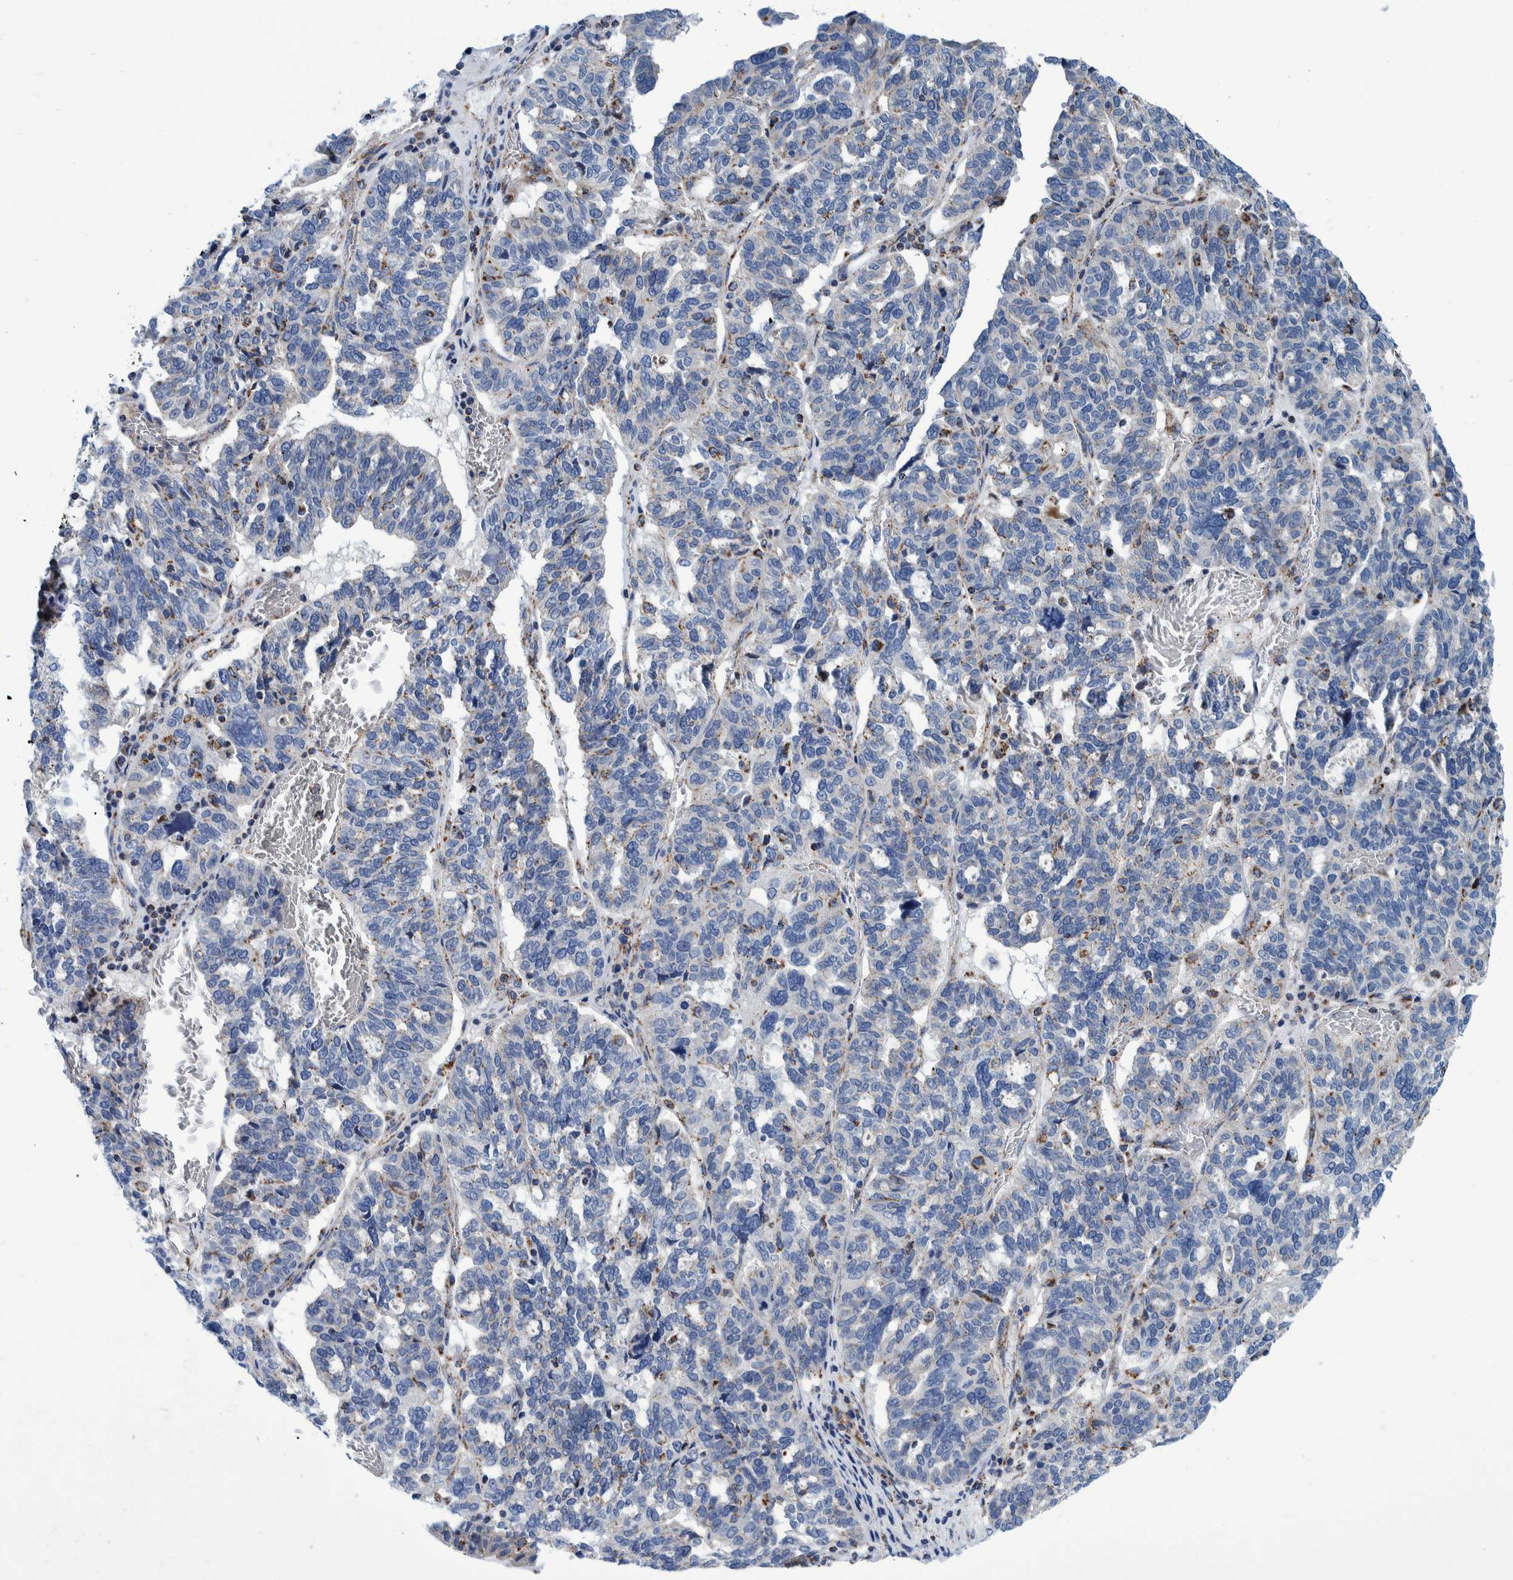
{"staining": {"intensity": "negative", "quantity": "none", "location": "none"}, "tissue": "ovarian cancer", "cell_type": "Tumor cells", "image_type": "cancer", "snomed": [{"axis": "morphology", "description": "Cystadenocarcinoma, serous, NOS"}, {"axis": "topography", "description": "Ovary"}], "caption": "The image reveals no significant staining in tumor cells of serous cystadenocarcinoma (ovarian). The staining was performed using DAB to visualize the protein expression in brown, while the nuclei were stained in blue with hematoxylin (Magnification: 20x).", "gene": "BZW2", "patient": {"sex": "female", "age": 59}}